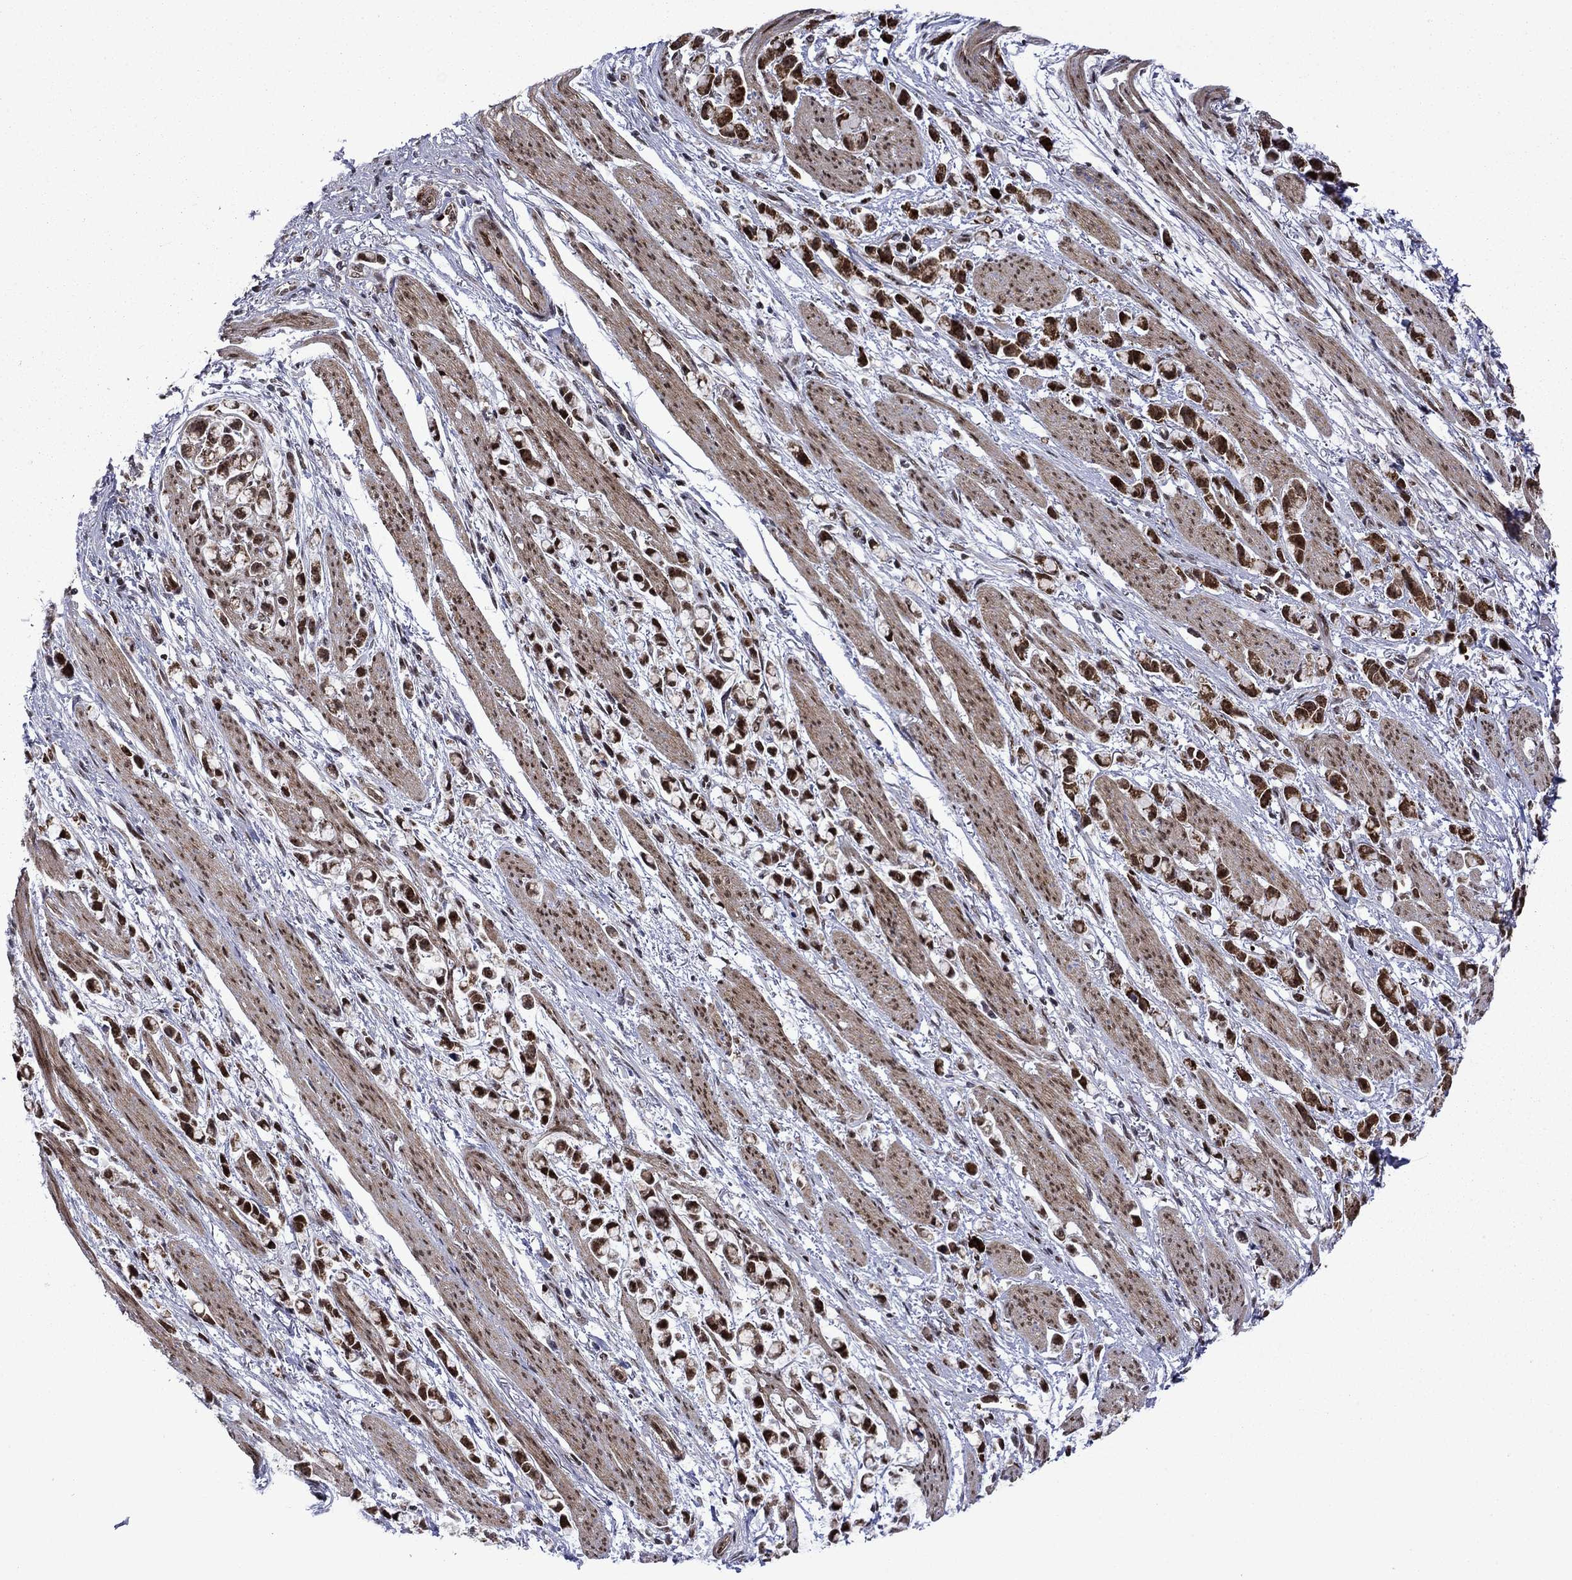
{"staining": {"intensity": "strong", "quantity": ">75%", "location": "nuclear"}, "tissue": "stomach cancer", "cell_type": "Tumor cells", "image_type": "cancer", "snomed": [{"axis": "morphology", "description": "Adenocarcinoma, NOS"}, {"axis": "topography", "description": "Stomach"}], "caption": "Human adenocarcinoma (stomach) stained with a brown dye shows strong nuclear positive positivity in approximately >75% of tumor cells.", "gene": "SURF2", "patient": {"sex": "female", "age": 81}}